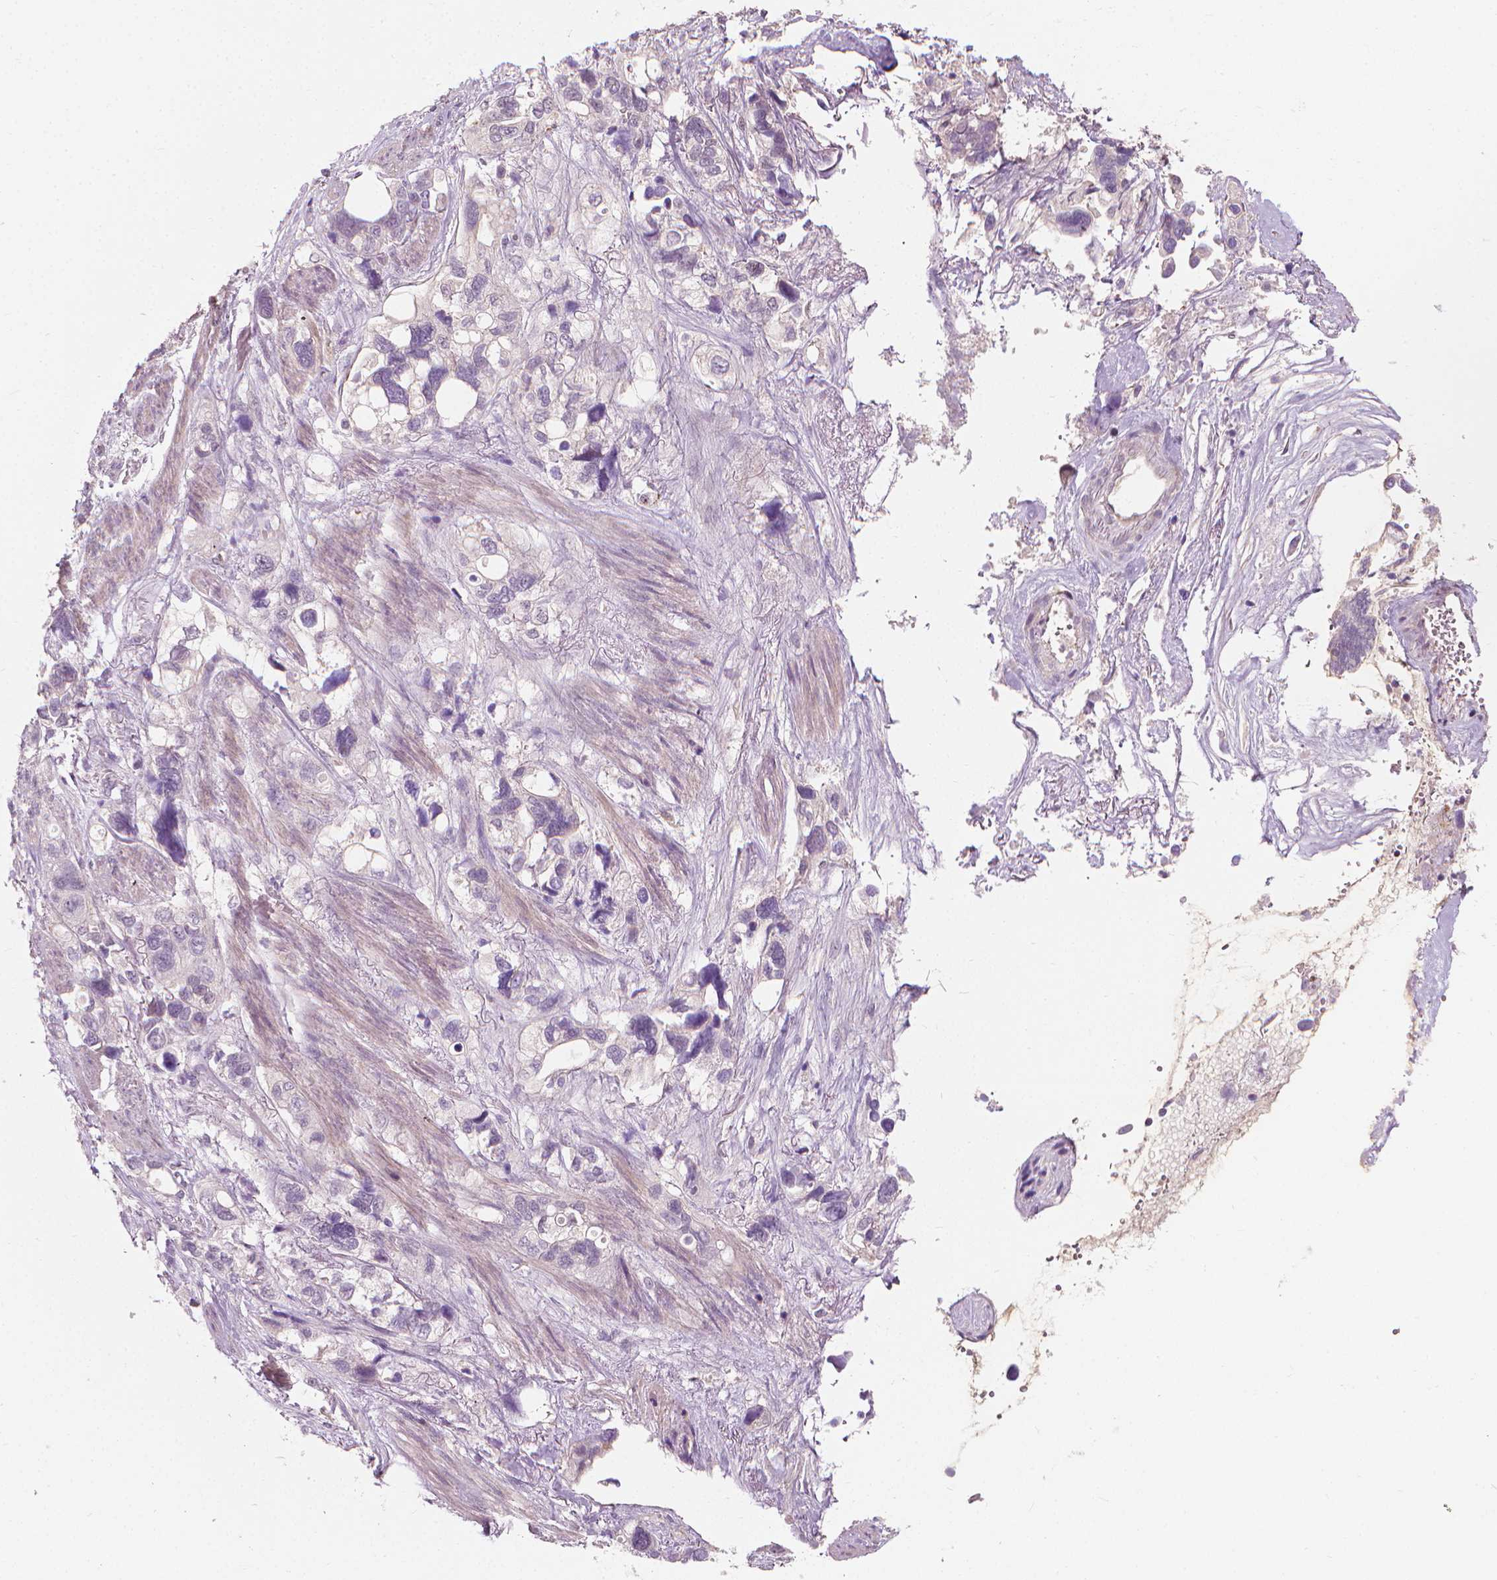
{"staining": {"intensity": "negative", "quantity": "none", "location": "none"}, "tissue": "stomach cancer", "cell_type": "Tumor cells", "image_type": "cancer", "snomed": [{"axis": "morphology", "description": "Adenocarcinoma, NOS"}, {"axis": "topography", "description": "Stomach, upper"}], "caption": "This is a micrograph of immunohistochemistry (IHC) staining of adenocarcinoma (stomach), which shows no staining in tumor cells.", "gene": "SAXO2", "patient": {"sex": "female", "age": 81}}